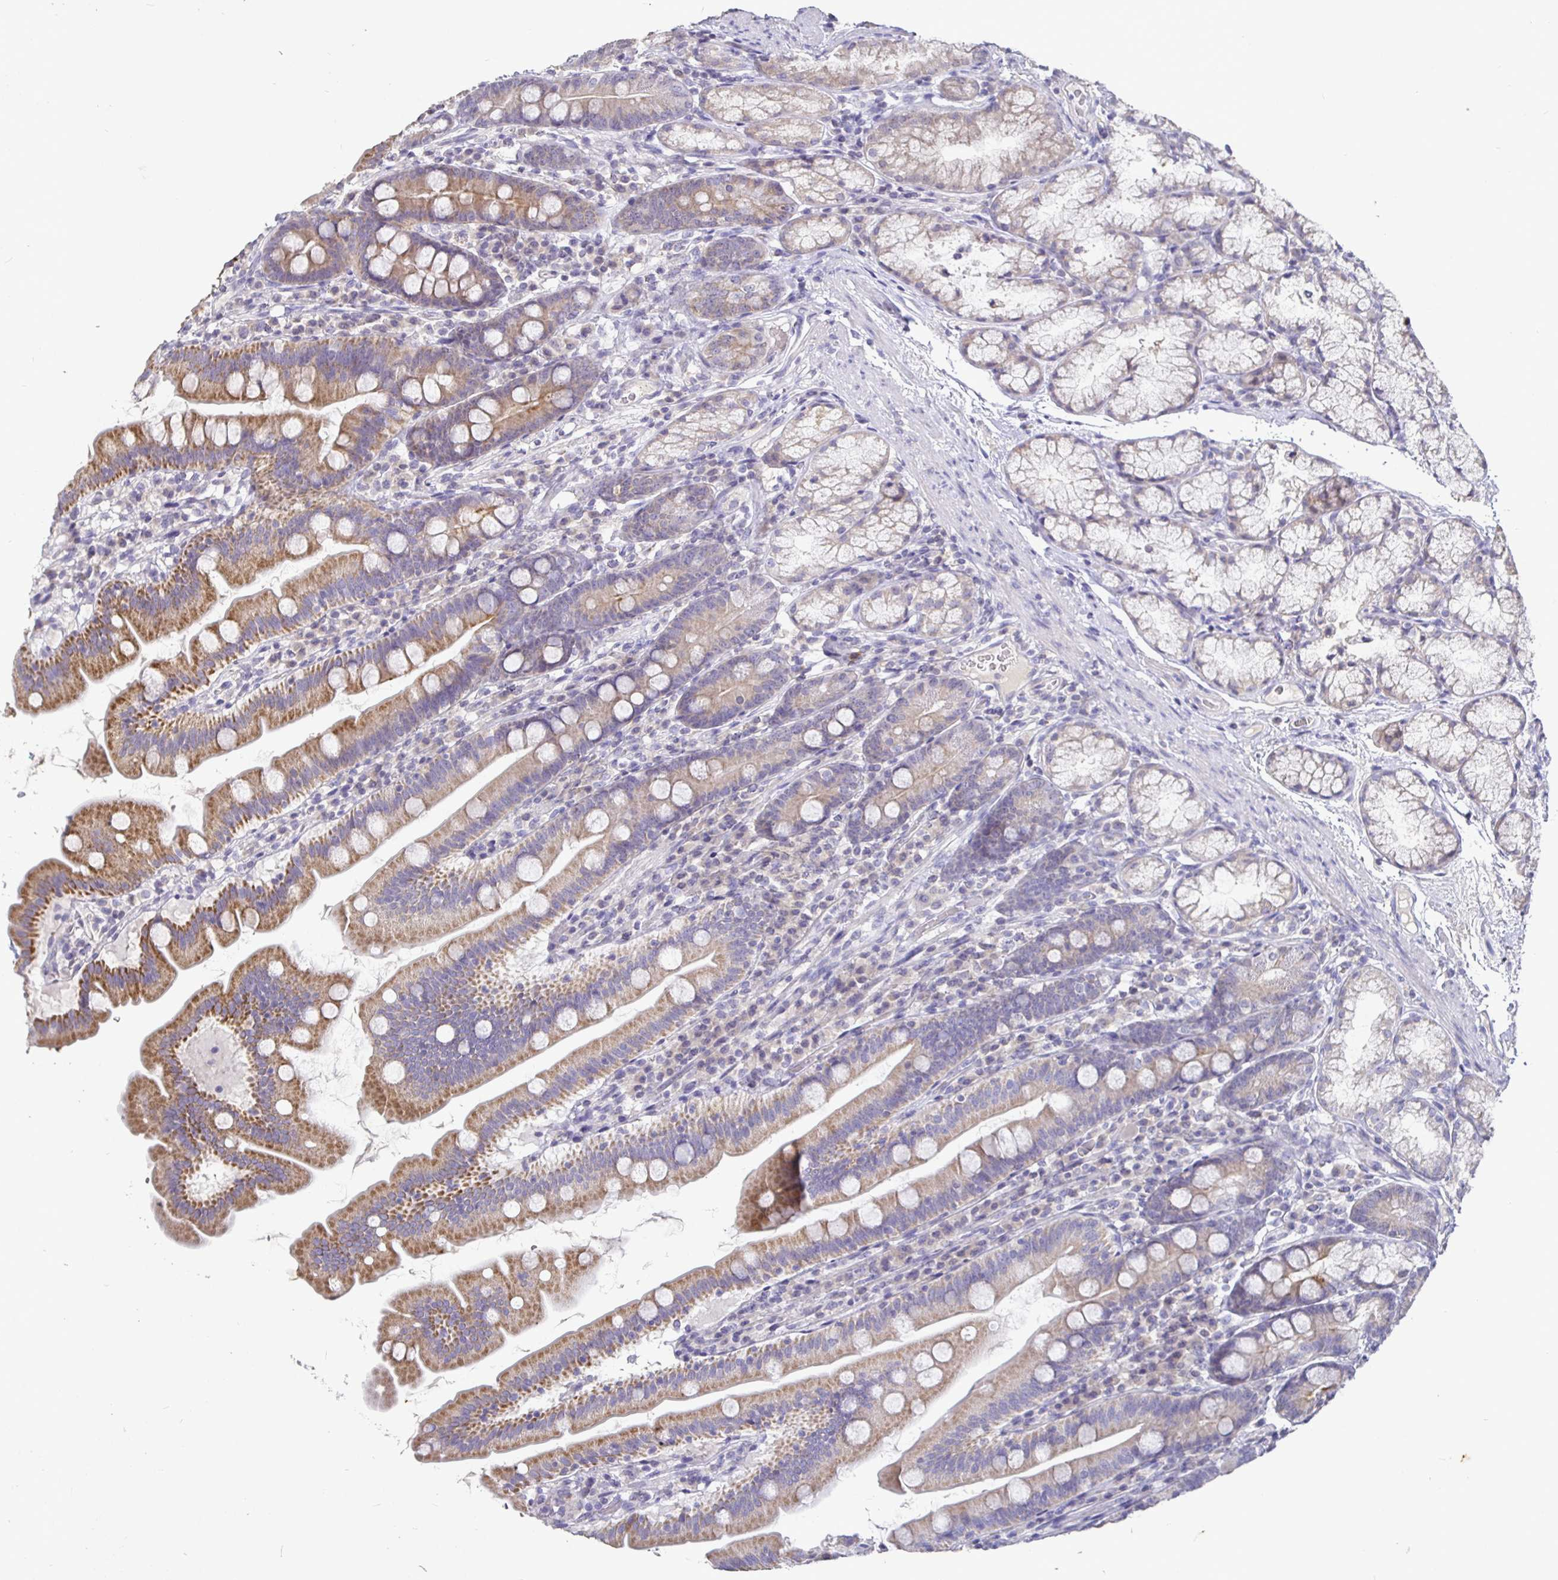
{"staining": {"intensity": "moderate", "quantity": "25%-75%", "location": "cytoplasmic/membranous"}, "tissue": "duodenum", "cell_type": "Glandular cells", "image_type": "normal", "snomed": [{"axis": "morphology", "description": "Normal tissue, NOS"}, {"axis": "topography", "description": "Duodenum"}], "caption": "An immunohistochemistry (IHC) image of benign tissue is shown. Protein staining in brown highlights moderate cytoplasmic/membranous positivity in duodenum within glandular cells. (DAB IHC with brightfield microscopy, high magnification).", "gene": "SHISA4", "patient": {"sex": "female", "age": 67}}